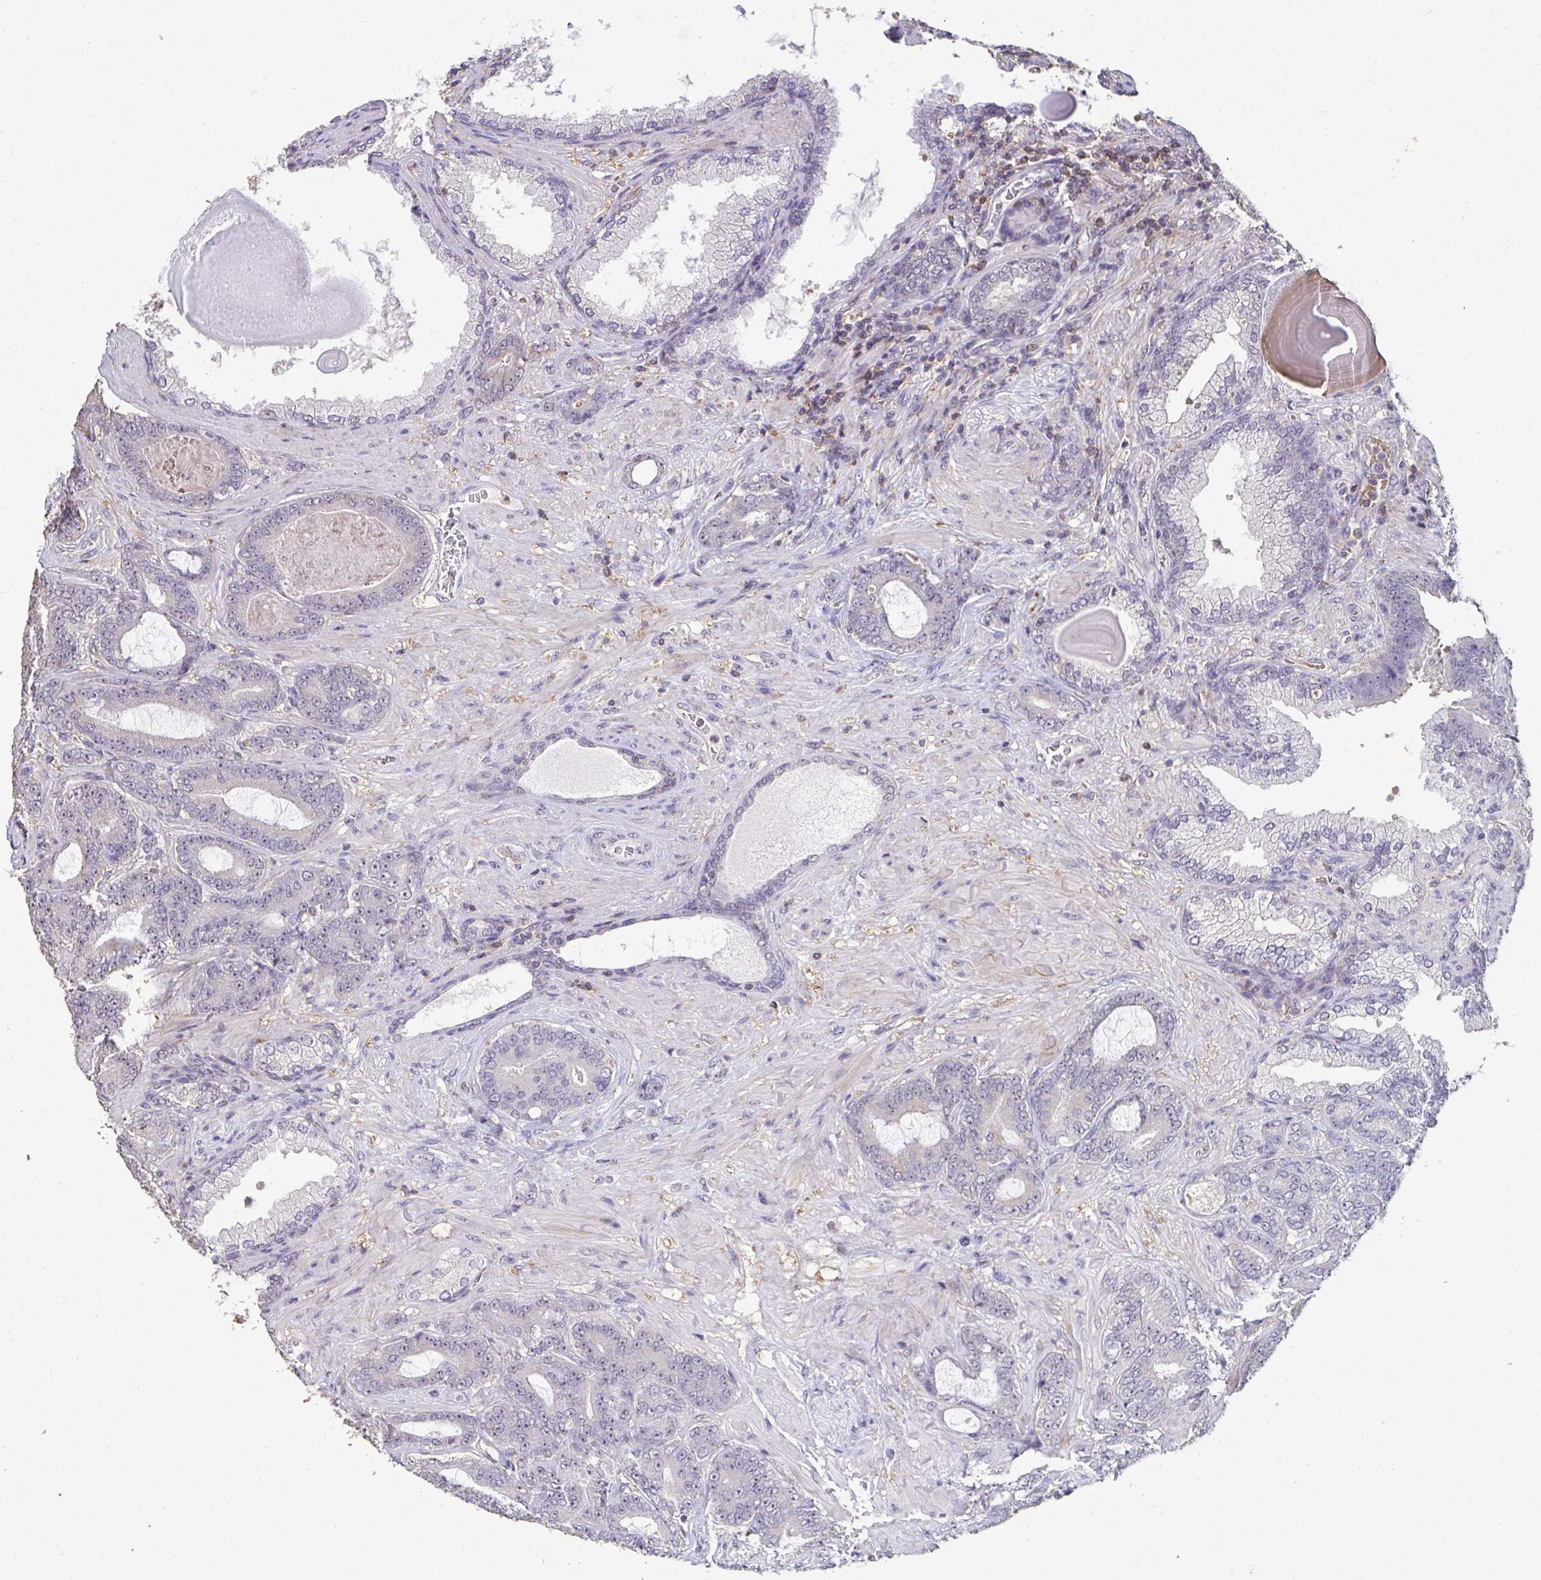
{"staining": {"intensity": "negative", "quantity": "none", "location": "none"}, "tissue": "prostate cancer", "cell_type": "Tumor cells", "image_type": "cancer", "snomed": [{"axis": "morphology", "description": "Adenocarcinoma, High grade"}, {"axis": "topography", "description": "Prostate"}], "caption": "Immunohistochemical staining of human prostate cancer reveals no significant positivity in tumor cells.", "gene": "SENP3", "patient": {"sex": "male", "age": 62}}